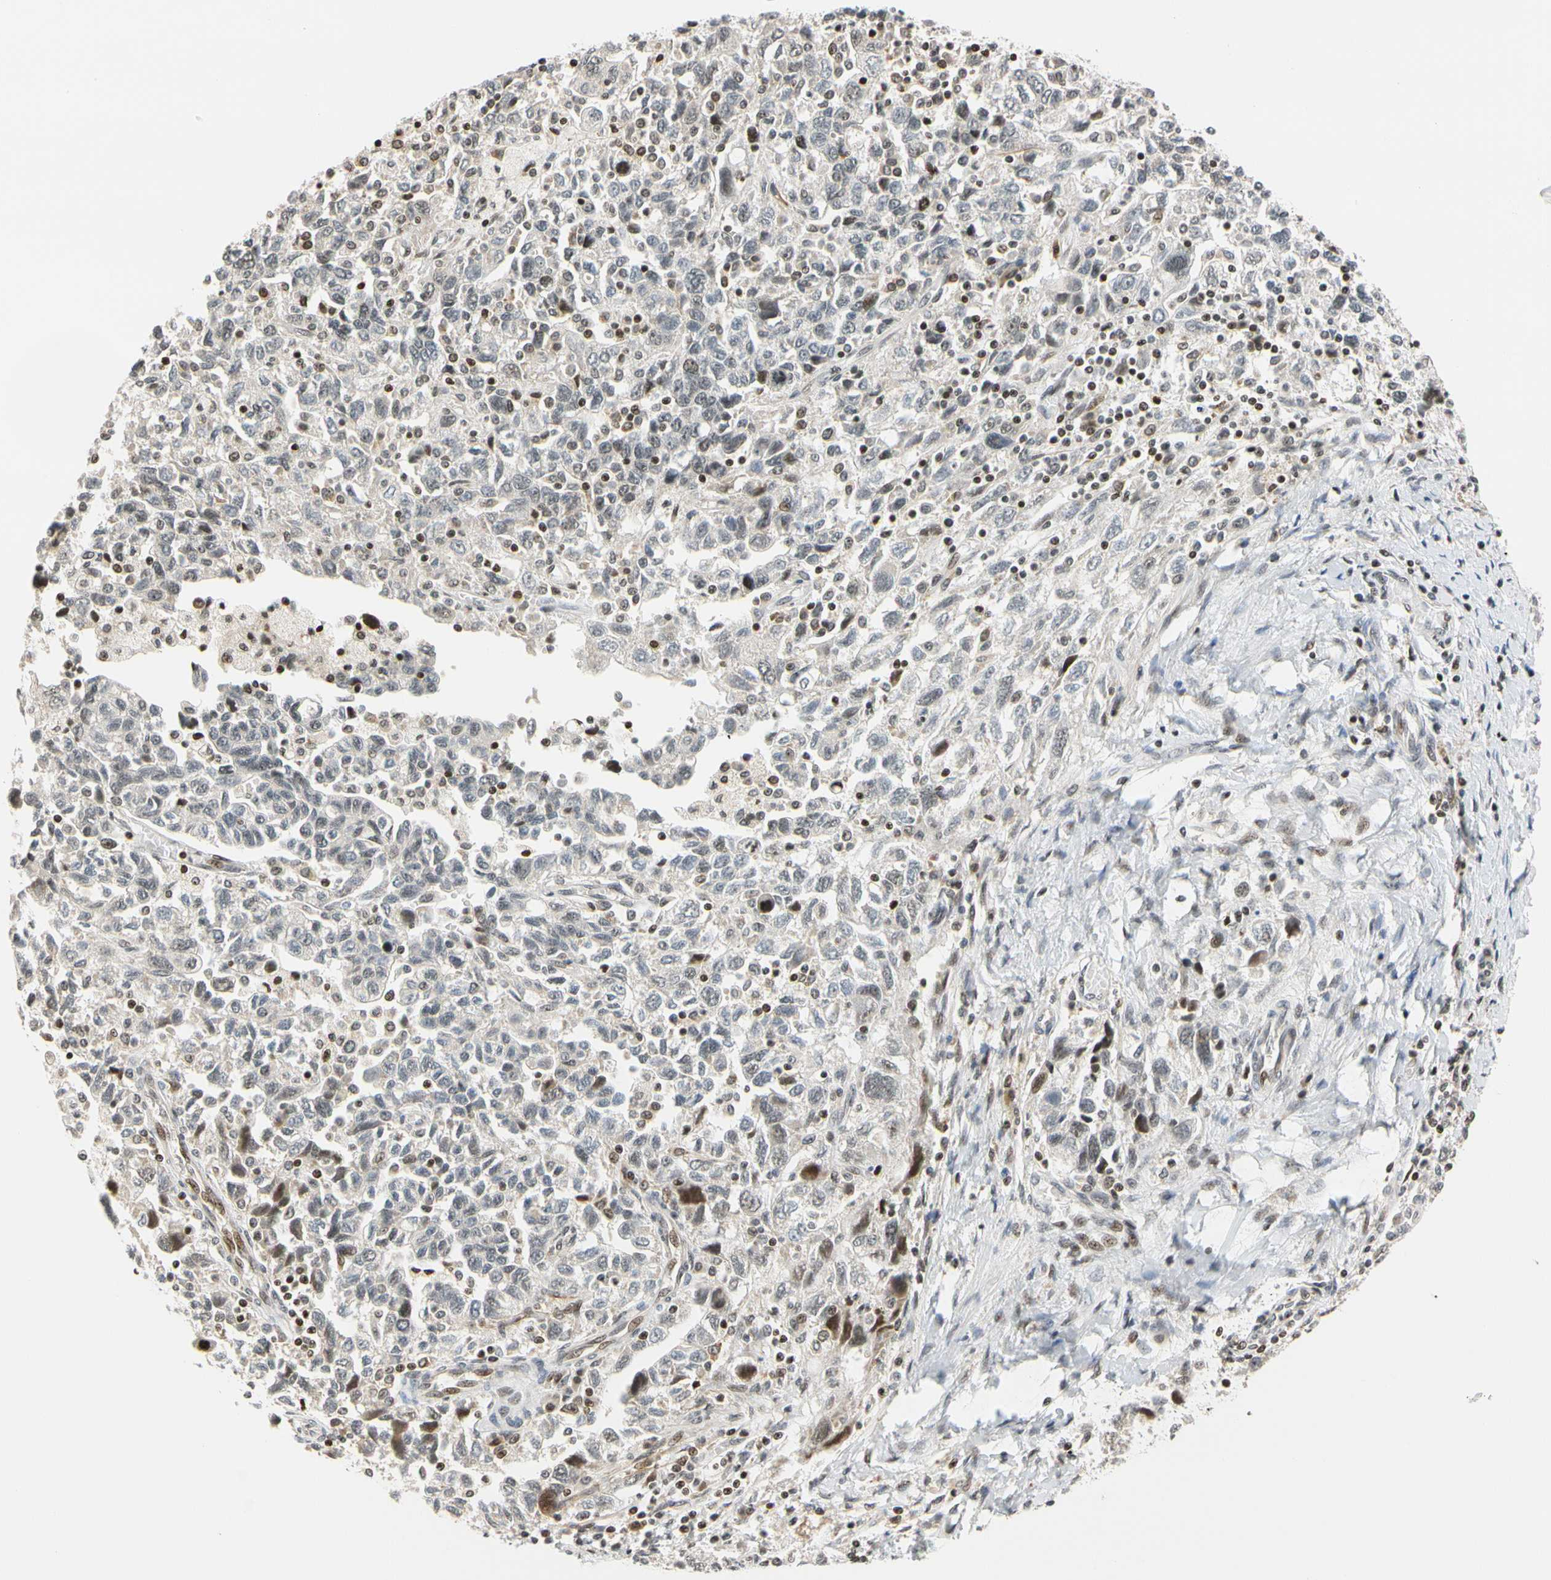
{"staining": {"intensity": "weak", "quantity": "<25%", "location": "nuclear"}, "tissue": "ovarian cancer", "cell_type": "Tumor cells", "image_type": "cancer", "snomed": [{"axis": "morphology", "description": "Carcinoma, NOS"}, {"axis": "morphology", "description": "Cystadenocarcinoma, serous, NOS"}, {"axis": "topography", "description": "Ovary"}], "caption": "There is no significant expression in tumor cells of serous cystadenocarcinoma (ovarian). (DAB (3,3'-diaminobenzidine) immunohistochemistry (IHC) visualized using brightfield microscopy, high magnification).", "gene": "CDK7", "patient": {"sex": "female", "age": 69}}